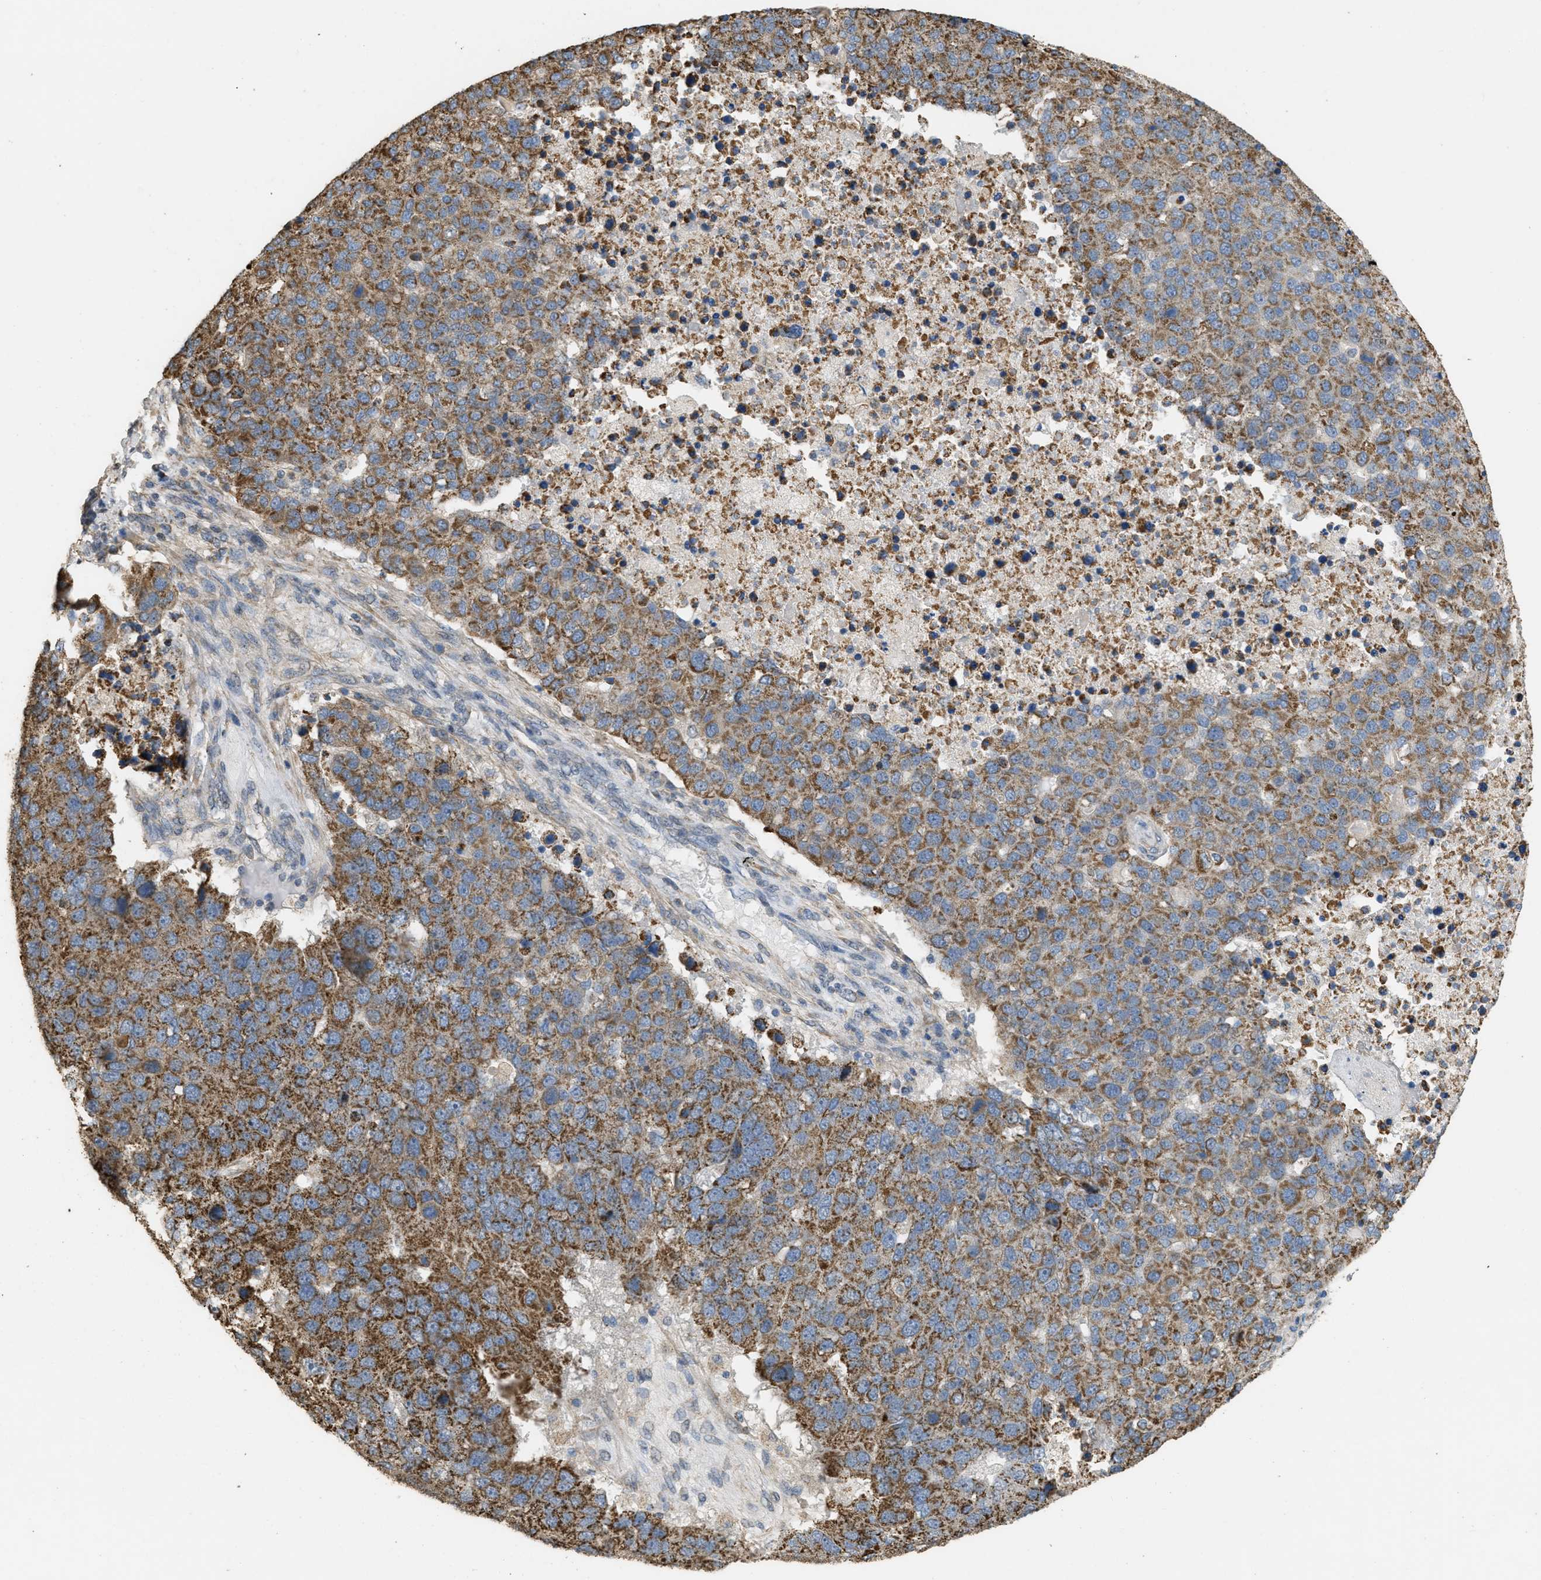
{"staining": {"intensity": "moderate", "quantity": ">75%", "location": "cytoplasmic/membranous"}, "tissue": "pancreatic cancer", "cell_type": "Tumor cells", "image_type": "cancer", "snomed": [{"axis": "morphology", "description": "Adenocarcinoma, NOS"}, {"axis": "topography", "description": "Pancreas"}], "caption": "There is medium levels of moderate cytoplasmic/membranous expression in tumor cells of pancreatic cancer, as demonstrated by immunohistochemical staining (brown color).", "gene": "KCNA4", "patient": {"sex": "female", "age": 61}}